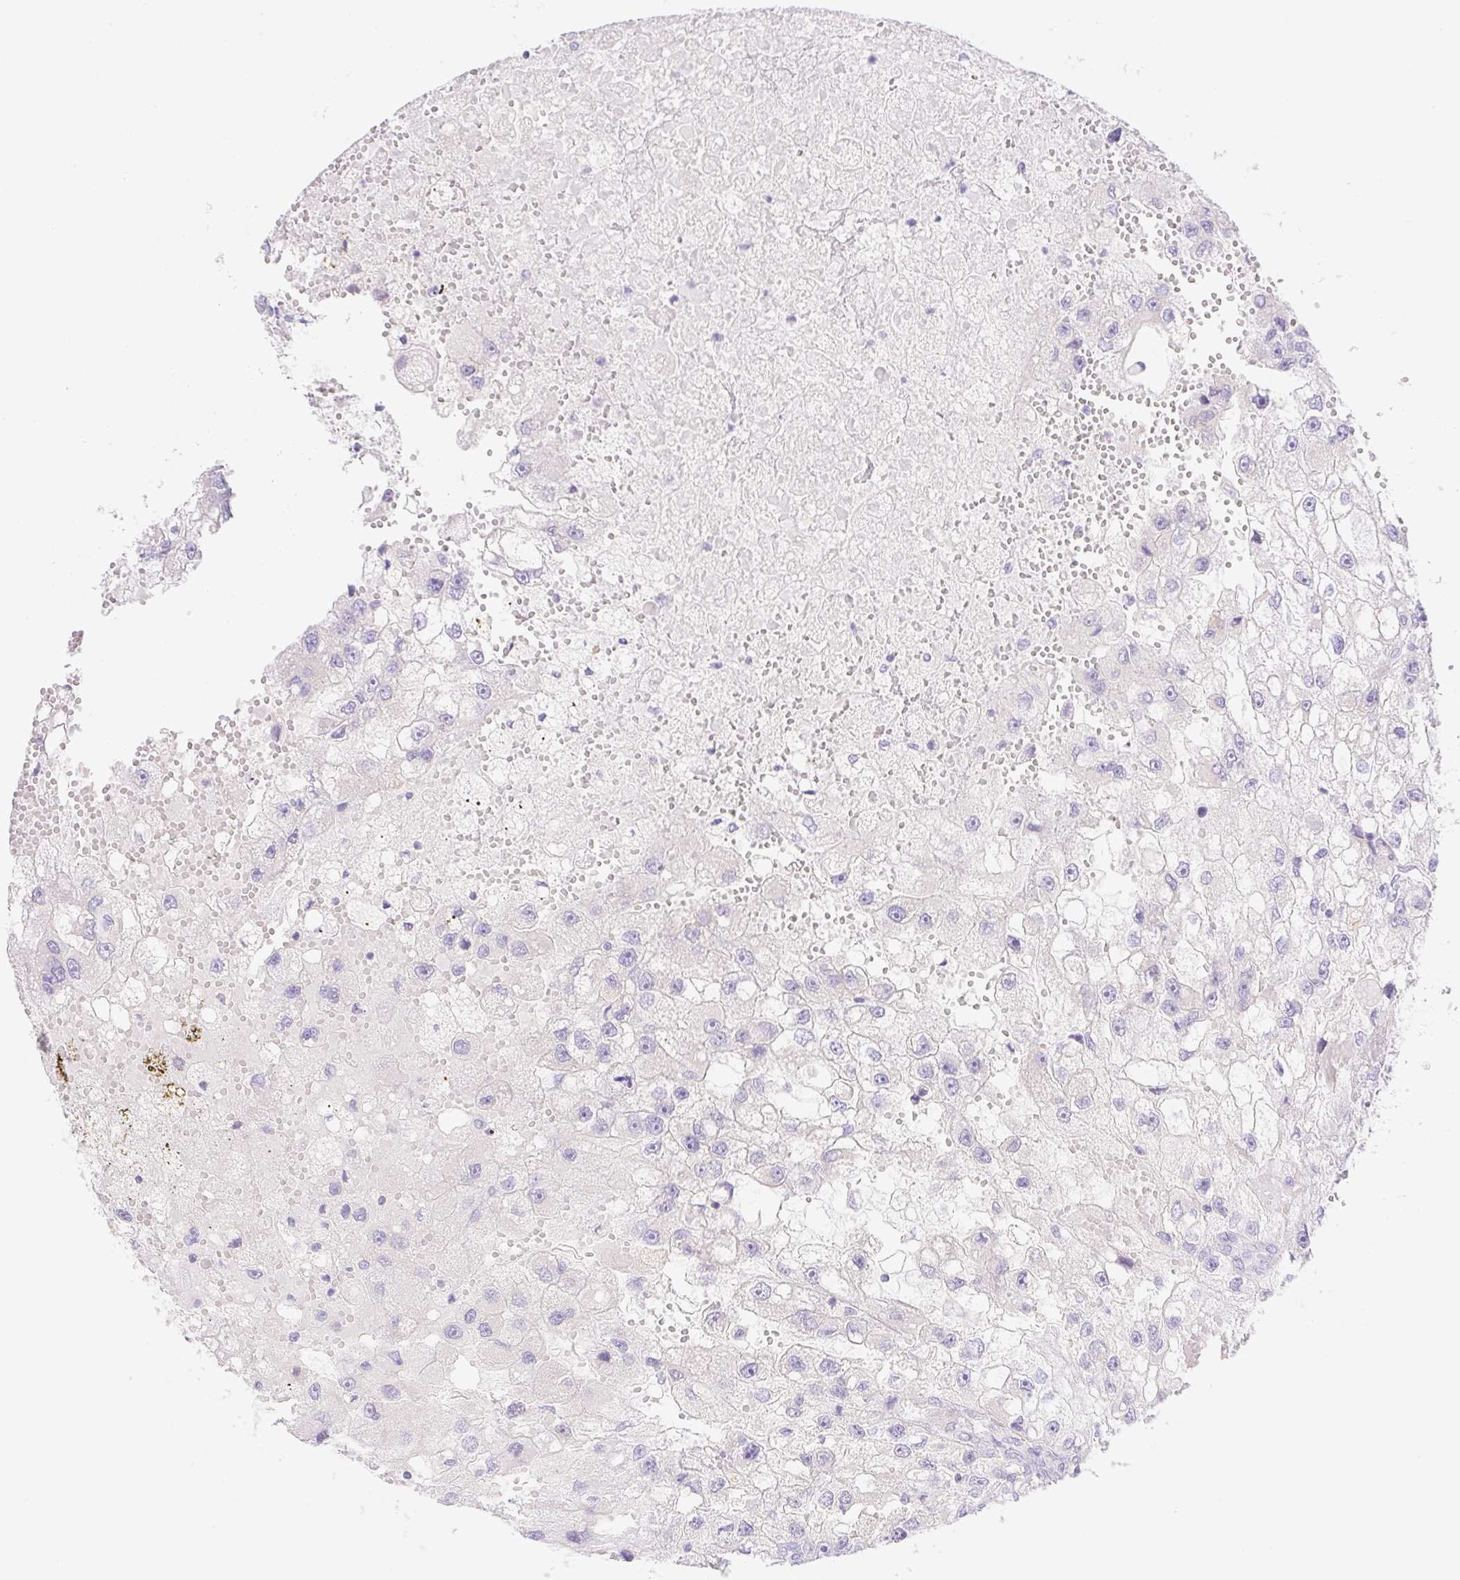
{"staining": {"intensity": "negative", "quantity": "none", "location": "none"}, "tissue": "renal cancer", "cell_type": "Tumor cells", "image_type": "cancer", "snomed": [{"axis": "morphology", "description": "Adenocarcinoma, NOS"}, {"axis": "topography", "description": "Kidney"}], "caption": "The image demonstrates no staining of tumor cells in renal cancer (adenocarcinoma).", "gene": "DENND5A", "patient": {"sex": "male", "age": 63}}